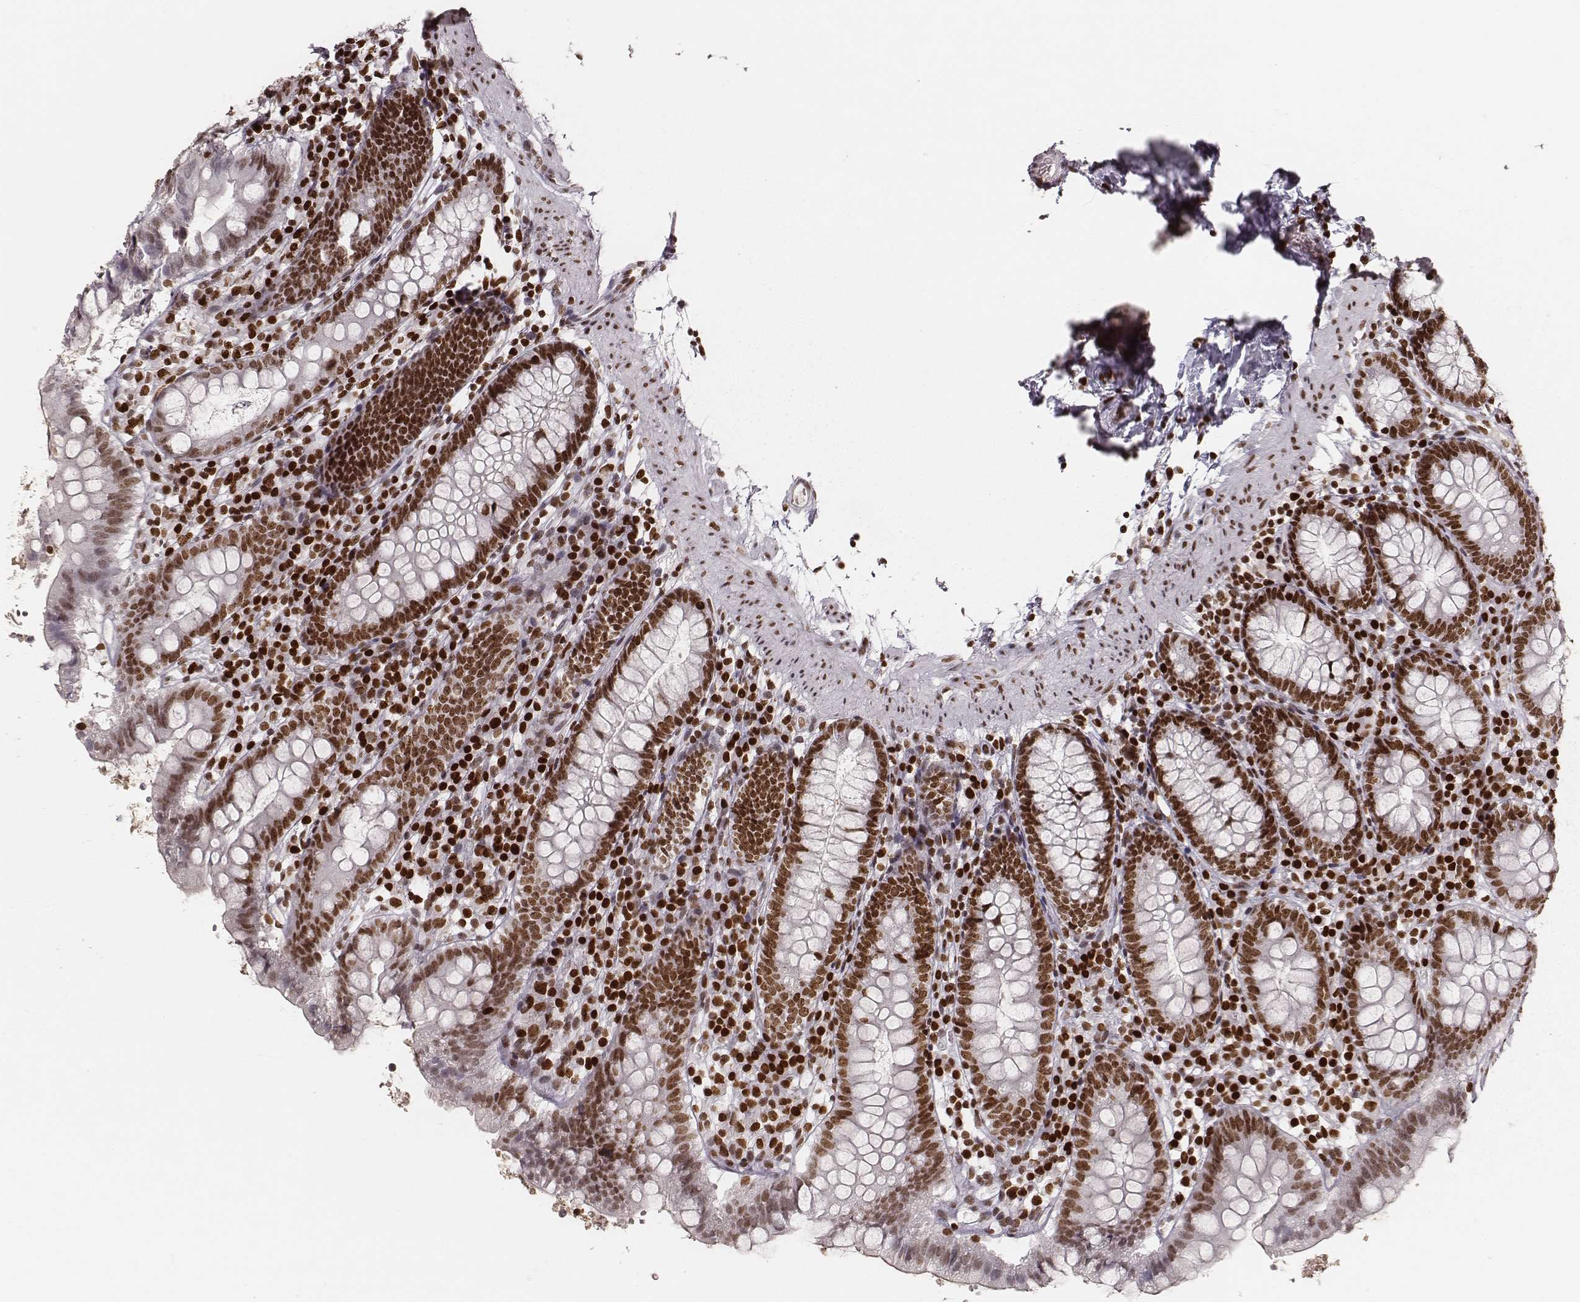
{"staining": {"intensity": "strong", "quantity": ">75%", "location": "nuclear"}, "tissue": "small intestine", "cell_type": "Glandular cells", "image_type": "normal", "snomed": [{"axis": "morphology", "description": "Normal tissue, NOS"}, {"axis": "topography", "description": "Small intestine"}], "caption": "A histopathology image of human small intestine stained for a protein exhibits strong nuclear brown staining in glandular cells. (DAB IHC with brightfield microscopy, high magnification).", "gene": "PARP1", "patient": {"sex": "female", "age": 90}}